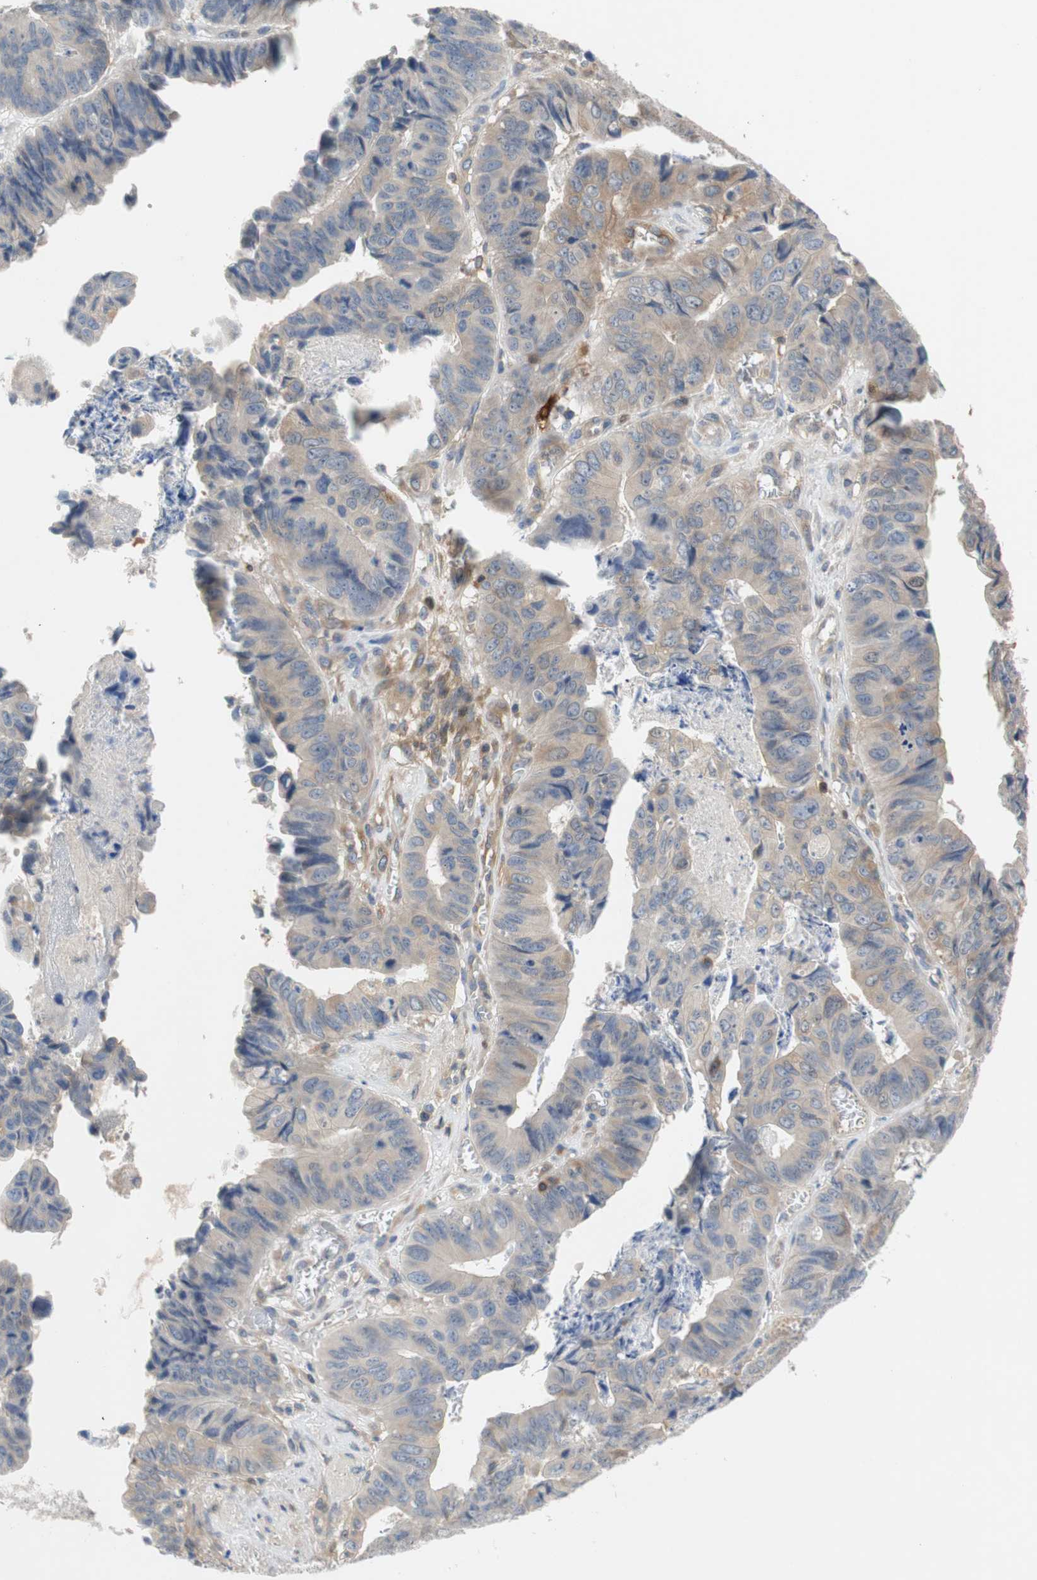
{"staining": {"intensity": "weak", "quantity": "<25%", "location": "cytoplasmic/membranous"}, "tissue": "stomach cancer", "cell_type": "Tumor cells", "image_type": "cancer", "snomed": [{"axis": "morphology", "description": "Adenocarcinoma, NOS"}, {"axis": "topography", "description": "Stomach, lower"}], "caption": "Protein analysis of adenocarcinoma (stomach) demonstrates no significant positivity in tumor cells.", "gene": "RELB", "patient": {"sex": "male", "age": 77}}